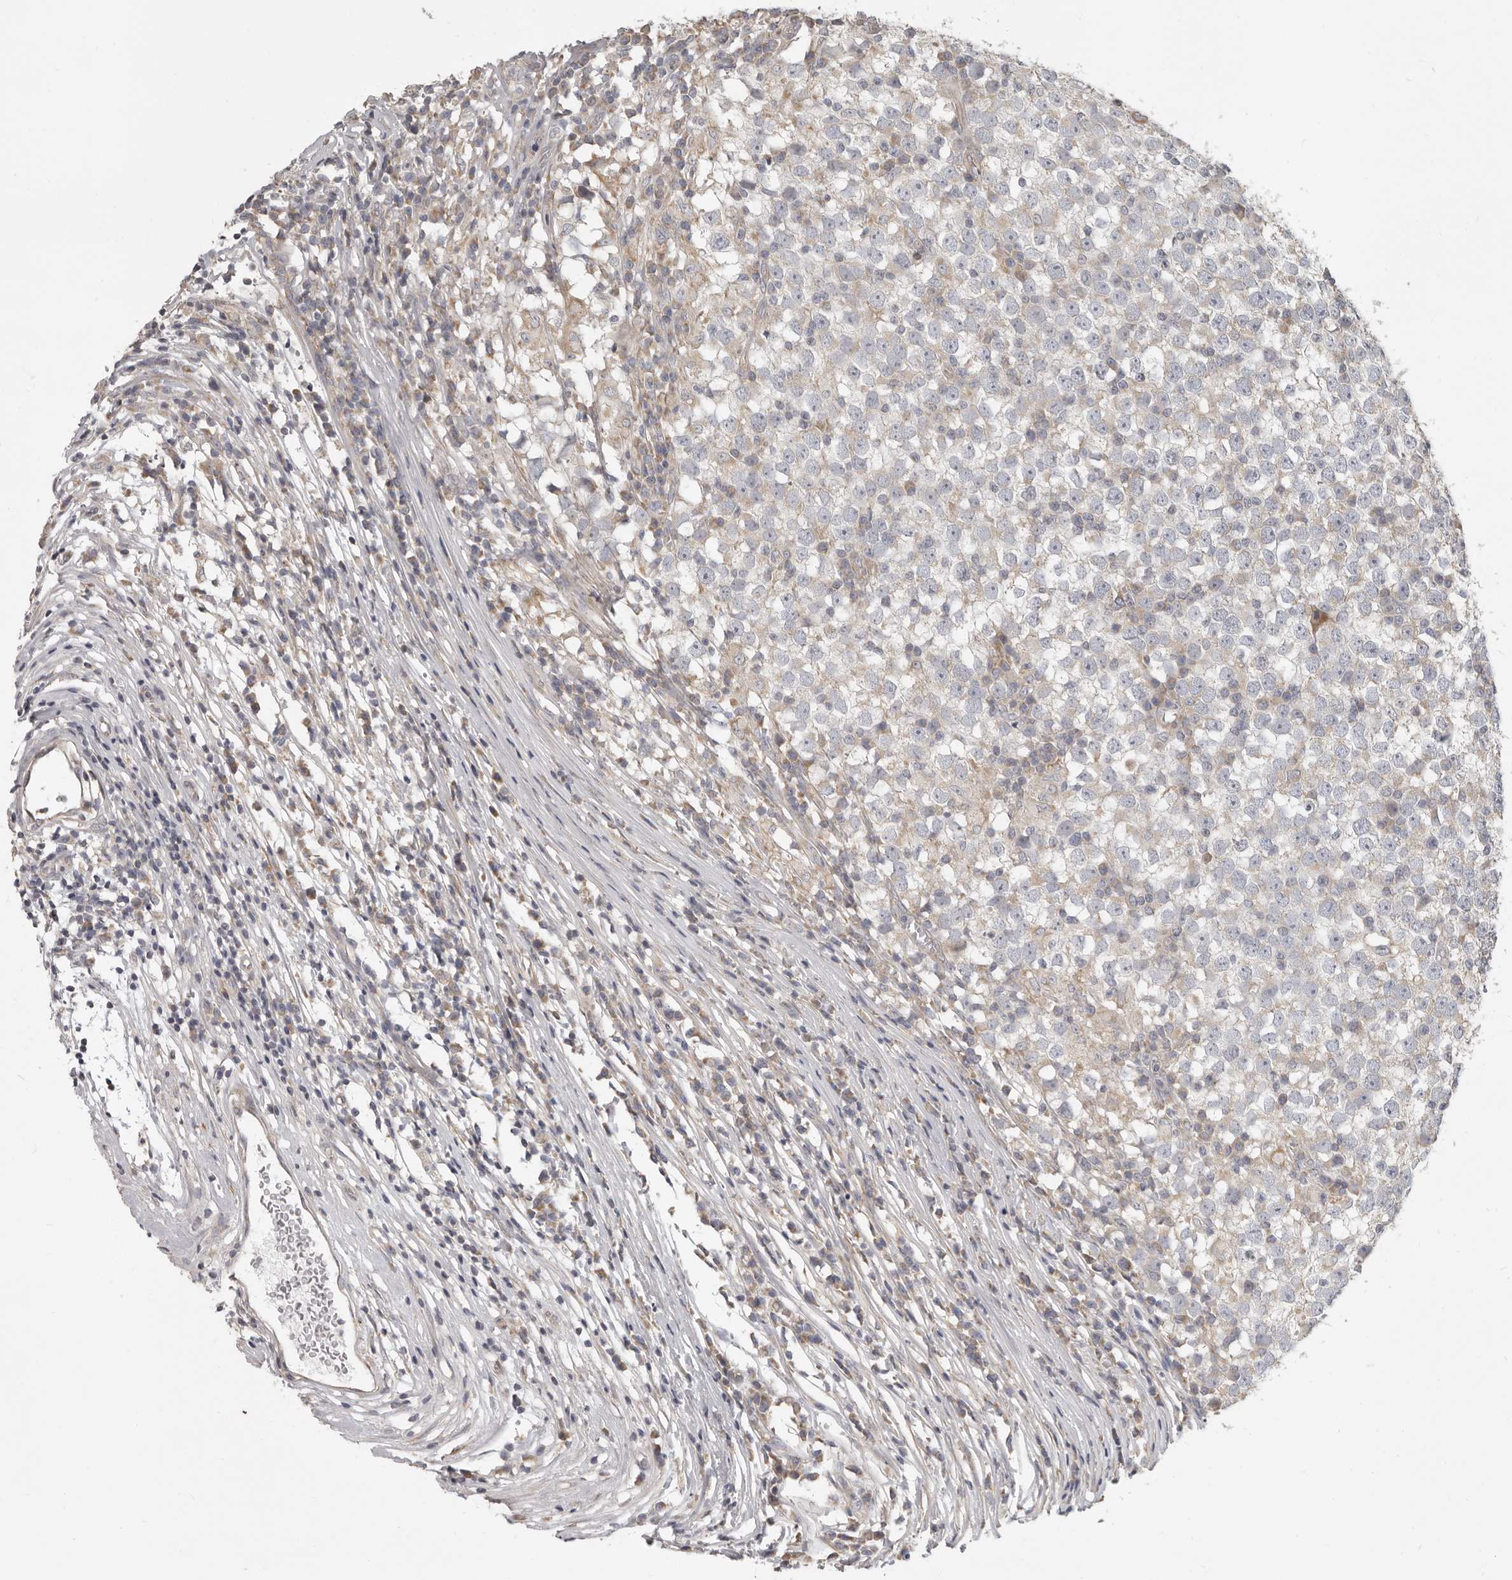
{"staining": {"intensity": "negative", "quantity": "none", "location": "none"}, "tissue": "testis cancer", "cell_type": "Tumor cells", "image_type": "cancer", "snomed": [{"axis": "morphology", "description": "Seminoma, NOS"}, {"axis": "topography", "description": "Testis"}], "caption": "High power microscopy micrograph of an IHC image of seminoma (testis), revealing no significant positivity in tumor cells. (DAB immunohistochemistry (IHC), high magnification).", "gene": "UNK", "patient": {"sex": "male", "age": 65}}